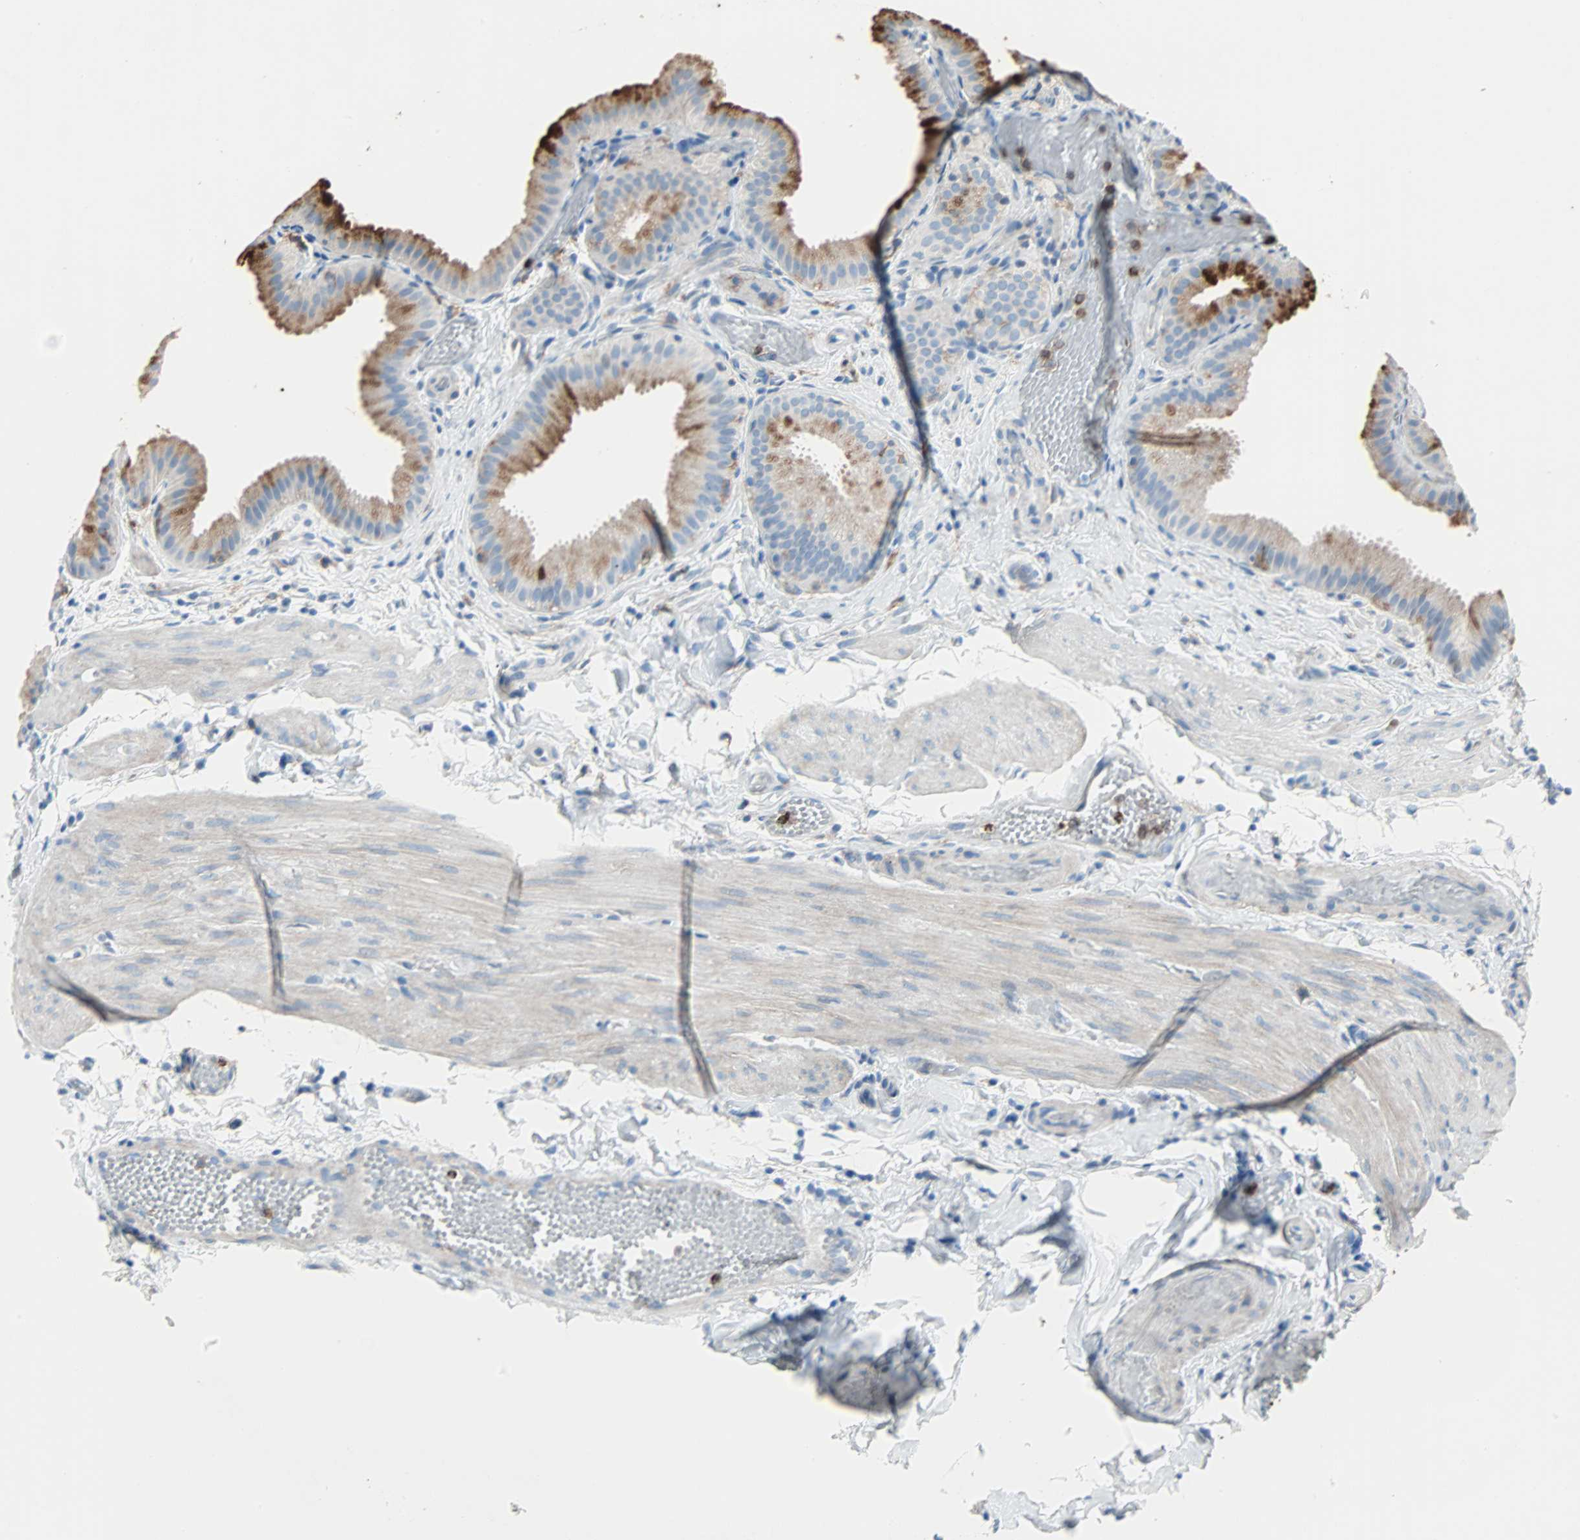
{"staining": {"intensity": "moderate", "quantity": "25%-75%", "location": "cytoplasmic/membranous"}, "tissue": "gallbladder", "cell_type": "Glandular cells", "image_type": "normal", "snomed": [{"axis": "morphology", "description": "Normal tissue, NOS"}, {"axis": "topography", "description": "Gallbladder"}], "caption": "A micrograph of human gallbladder stained for a protein exhibits moderate cytoplasmic/membranous brown staining in glandular cells. (DAB IHC with brightfield microscopy, high magnification).", "gene": "CLEC4A", "patient": {"sex": "female", "age": 63}}